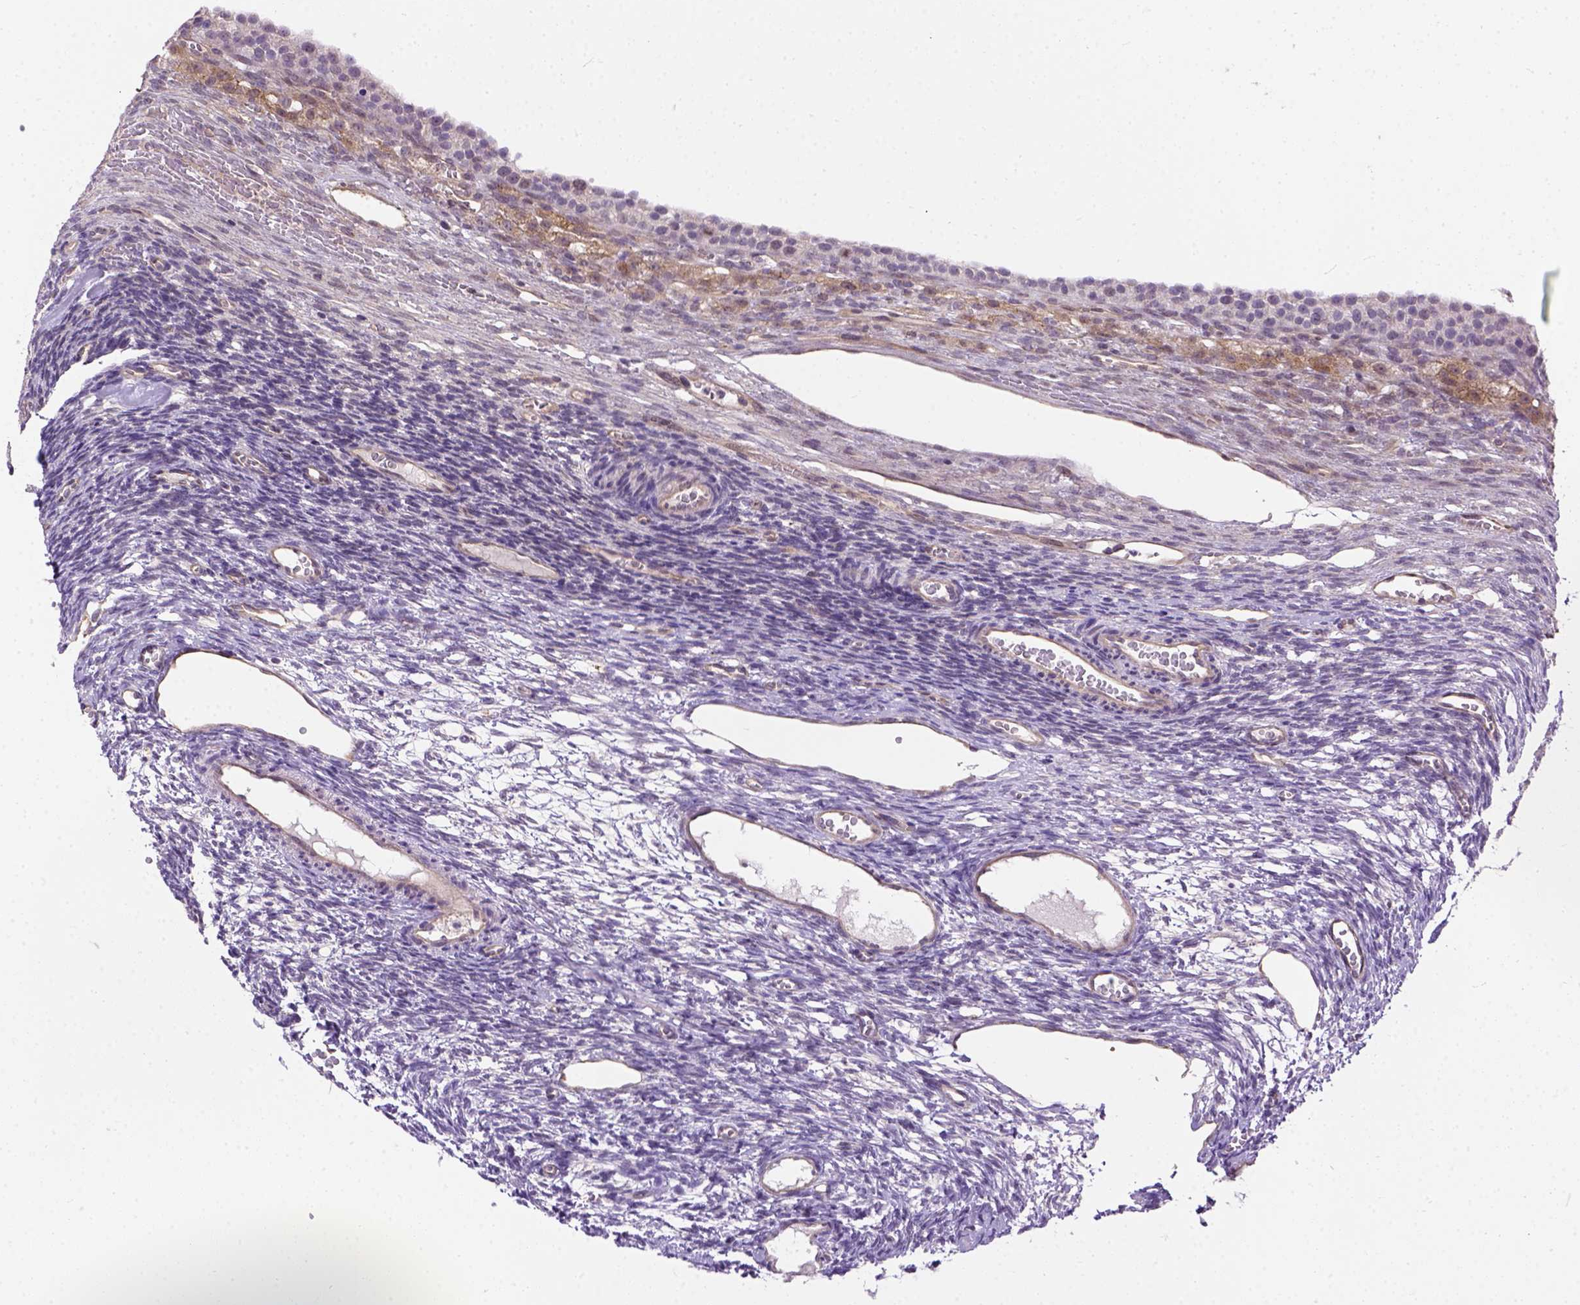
{"staining": {"intensity": "weak", "quantity": "25%-75%", "location": "cytoplasmic/membranous"}, "tissue": "ovary", "cell_type": "Follicle cells", "image_type": "normal", "snomed": [{"axis": "morphology", "description": "Normal tissue, NOS"}, {"axis": "topography", "description": "Ovary"}], "caption": "Protein staining of unremarkable ovary displays weak cytoplasmic/membranous staining in about 25%-75% of follicle cells.", "gene": "KAZN", "patient": {"sex": "female", "age": 34}}